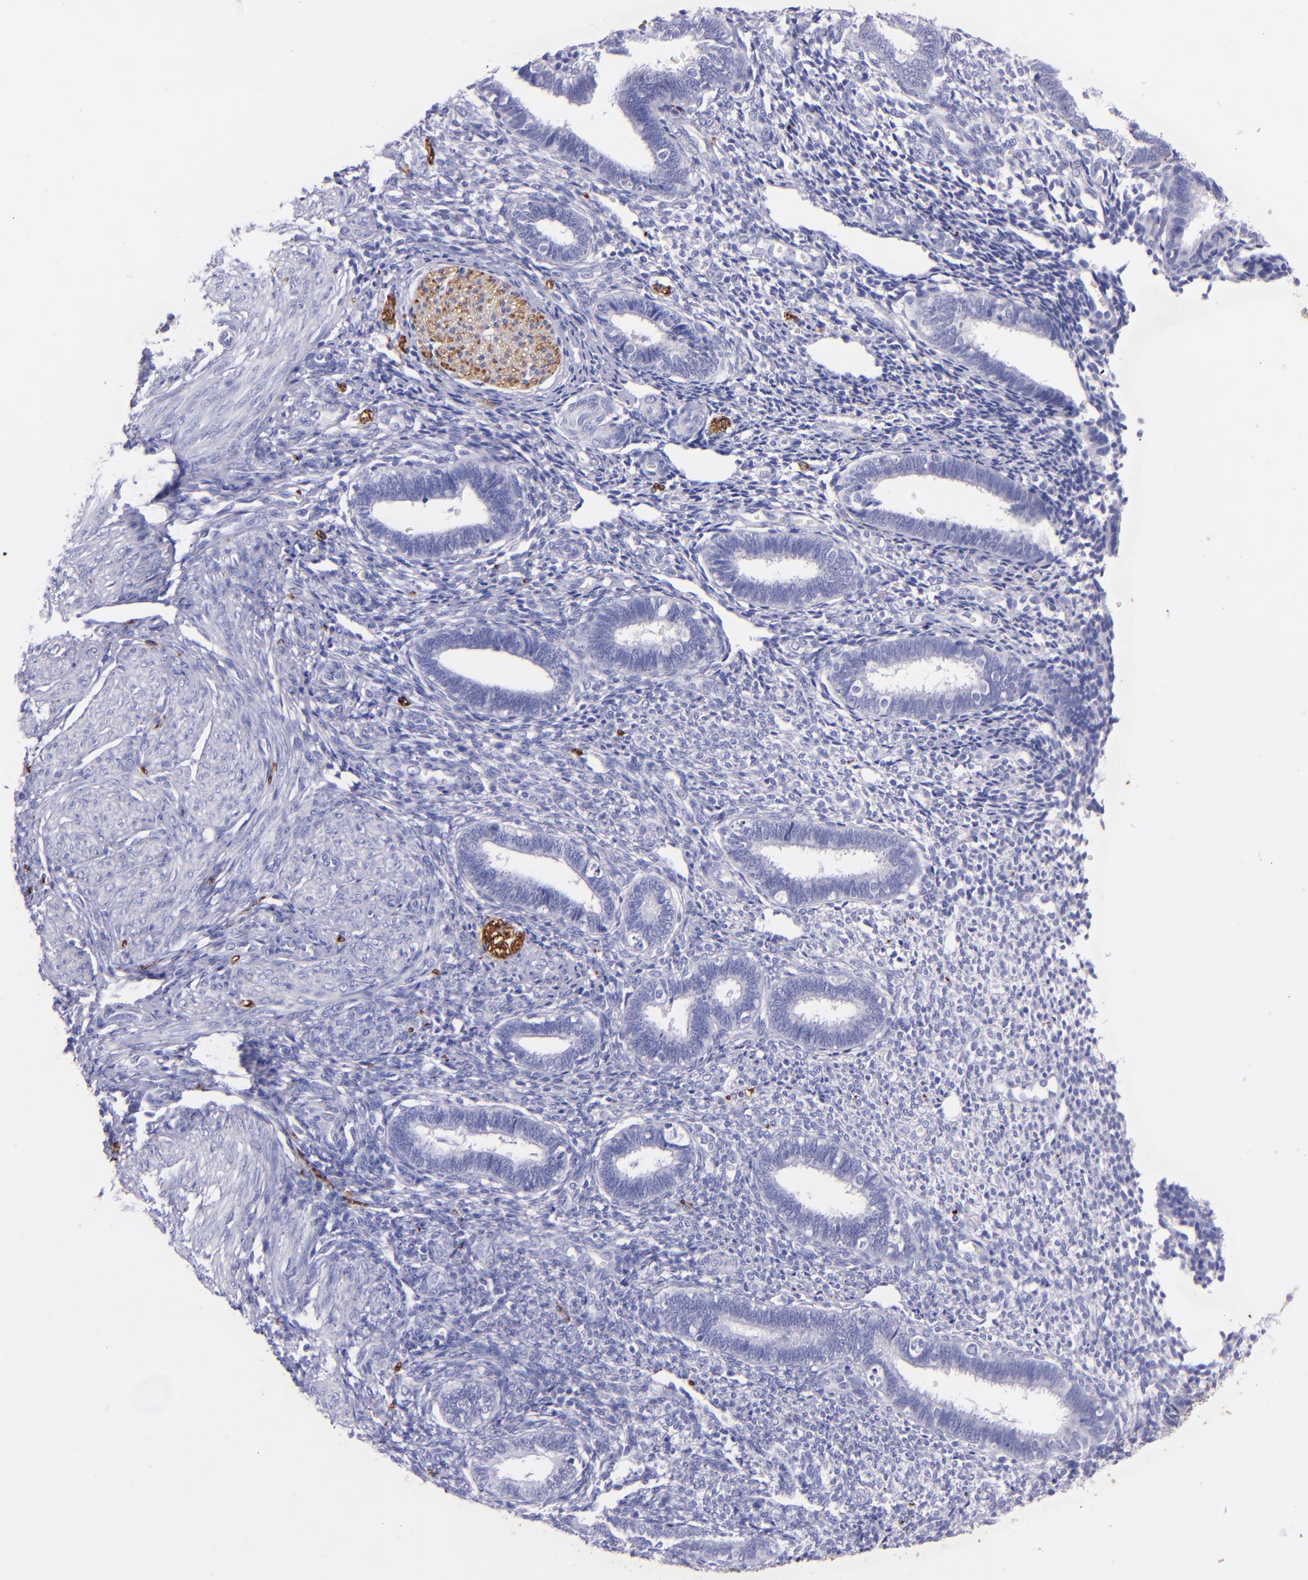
{"staining": {"intensity": "negative", "quantity": "none", "location": "none"}, "tissue": "endometrium", "cell_type": "Cells in endometrial stroma", "image_type": "normal", "snomed": [{"axis": "morphology", "description": "Normal tissue, NOS"}, {"axis": "topography", "description": "Endometrium"}], "caption": "The histopathology image exhibits no staining of cells in endometrial stroma in normal endometrium. (DAB (3,3'-diaminobenzidine) IHC visualized using brightfield microscopy, high magnification).", "gene": "UCHL1", "patient": {"sex": "female", "age": 27}}